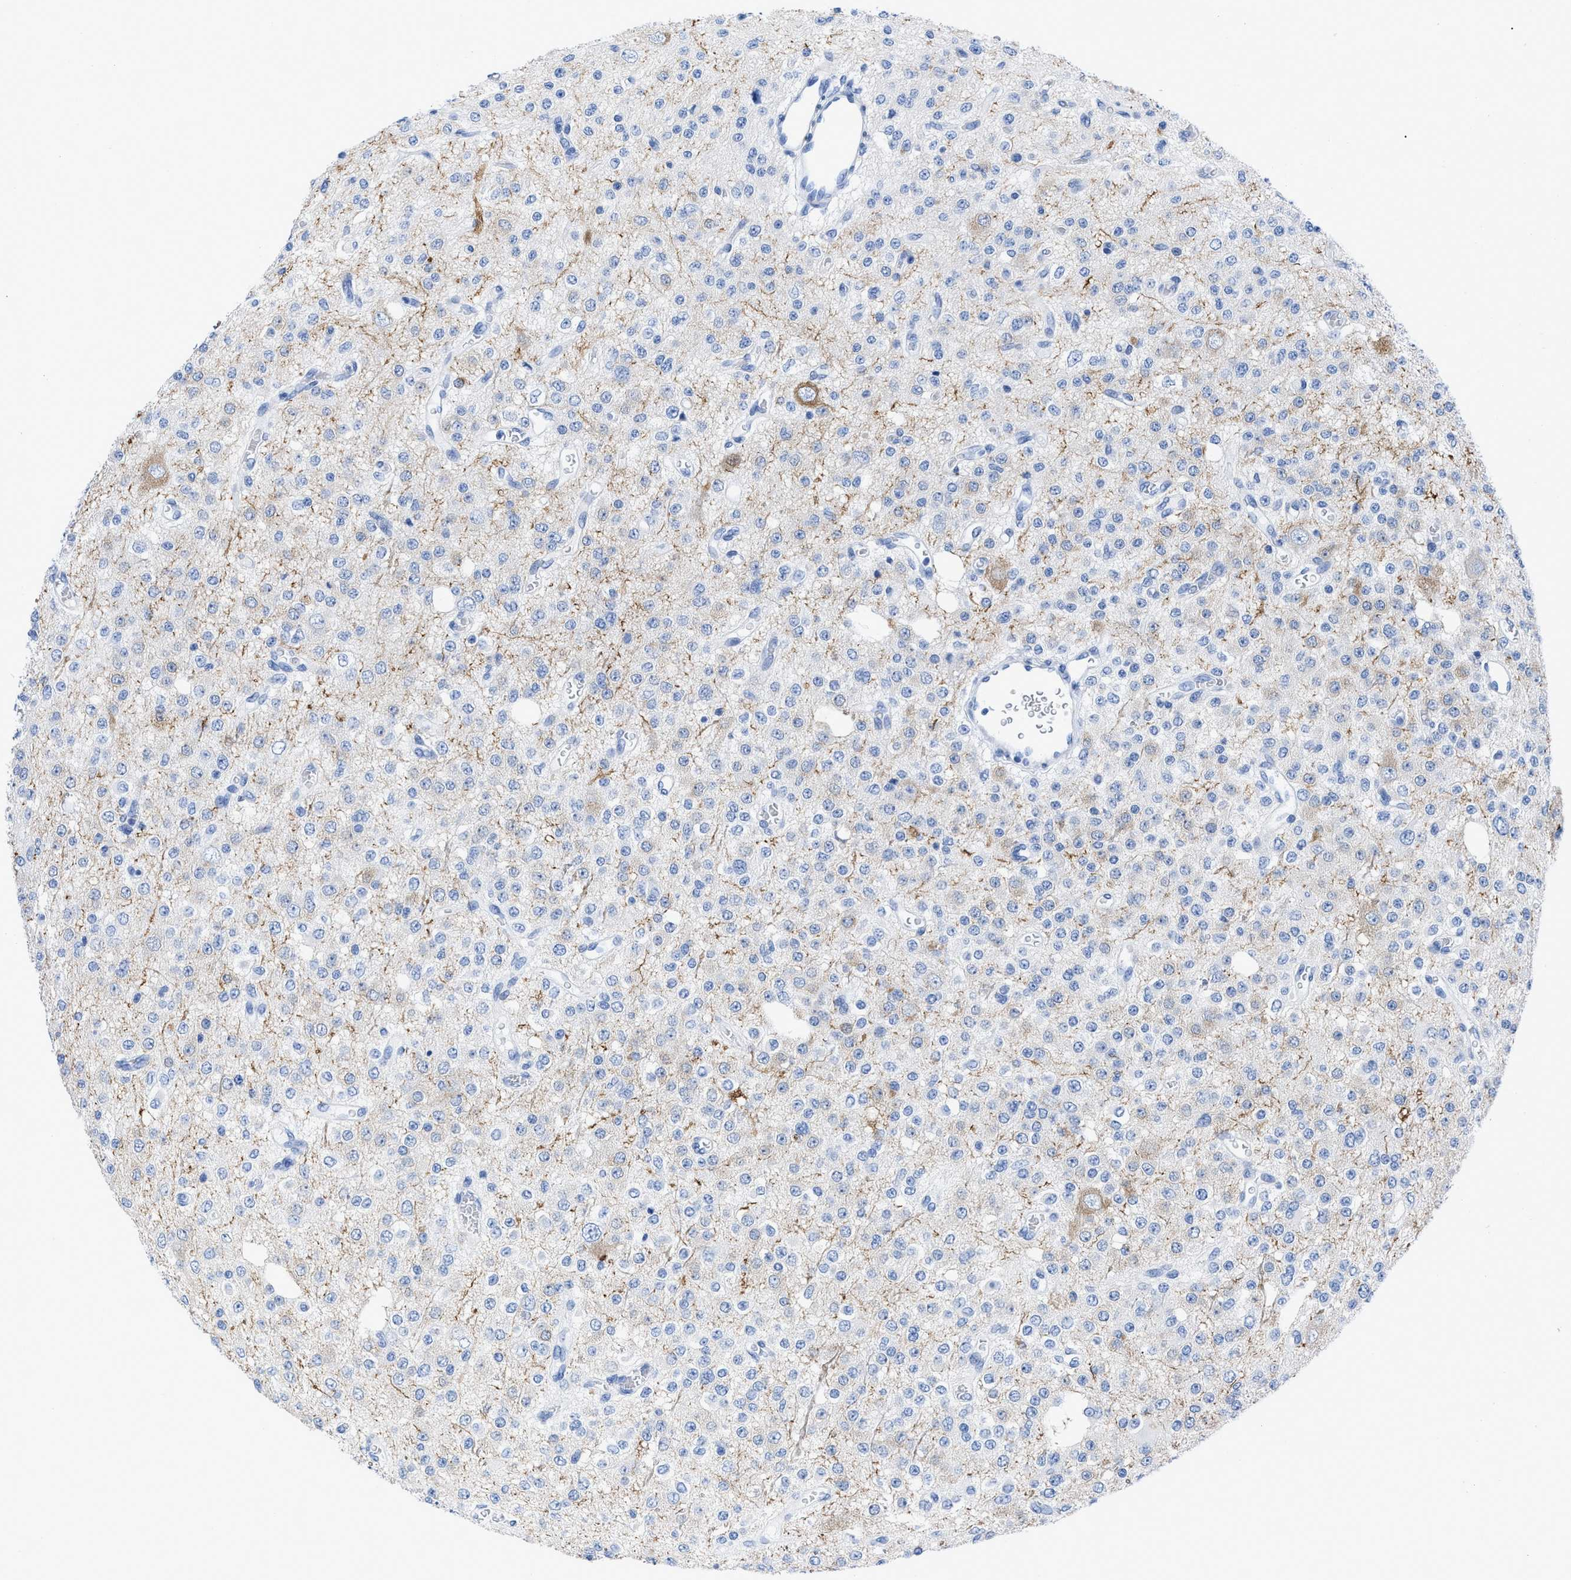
{"staining": {"intensity": "negative", "quantity": "none", "location": "none"}, "tissue": "glioma", "cell_type": "Tumor cells", "image_type": "cancer", "snomed": [{"axis": "morphology", "description": "Glioma, malignant, Low grade"}, {"axis": "topography", "description": "Brain"}], "caption": "Immunohistochemistry histopathology image of neoplastic tissue: glioma stained with DAB reveals no significant protein positivity in tumor cells.", "gene": "DUSP26", "patient": {"sex": "male", "age": 38}}